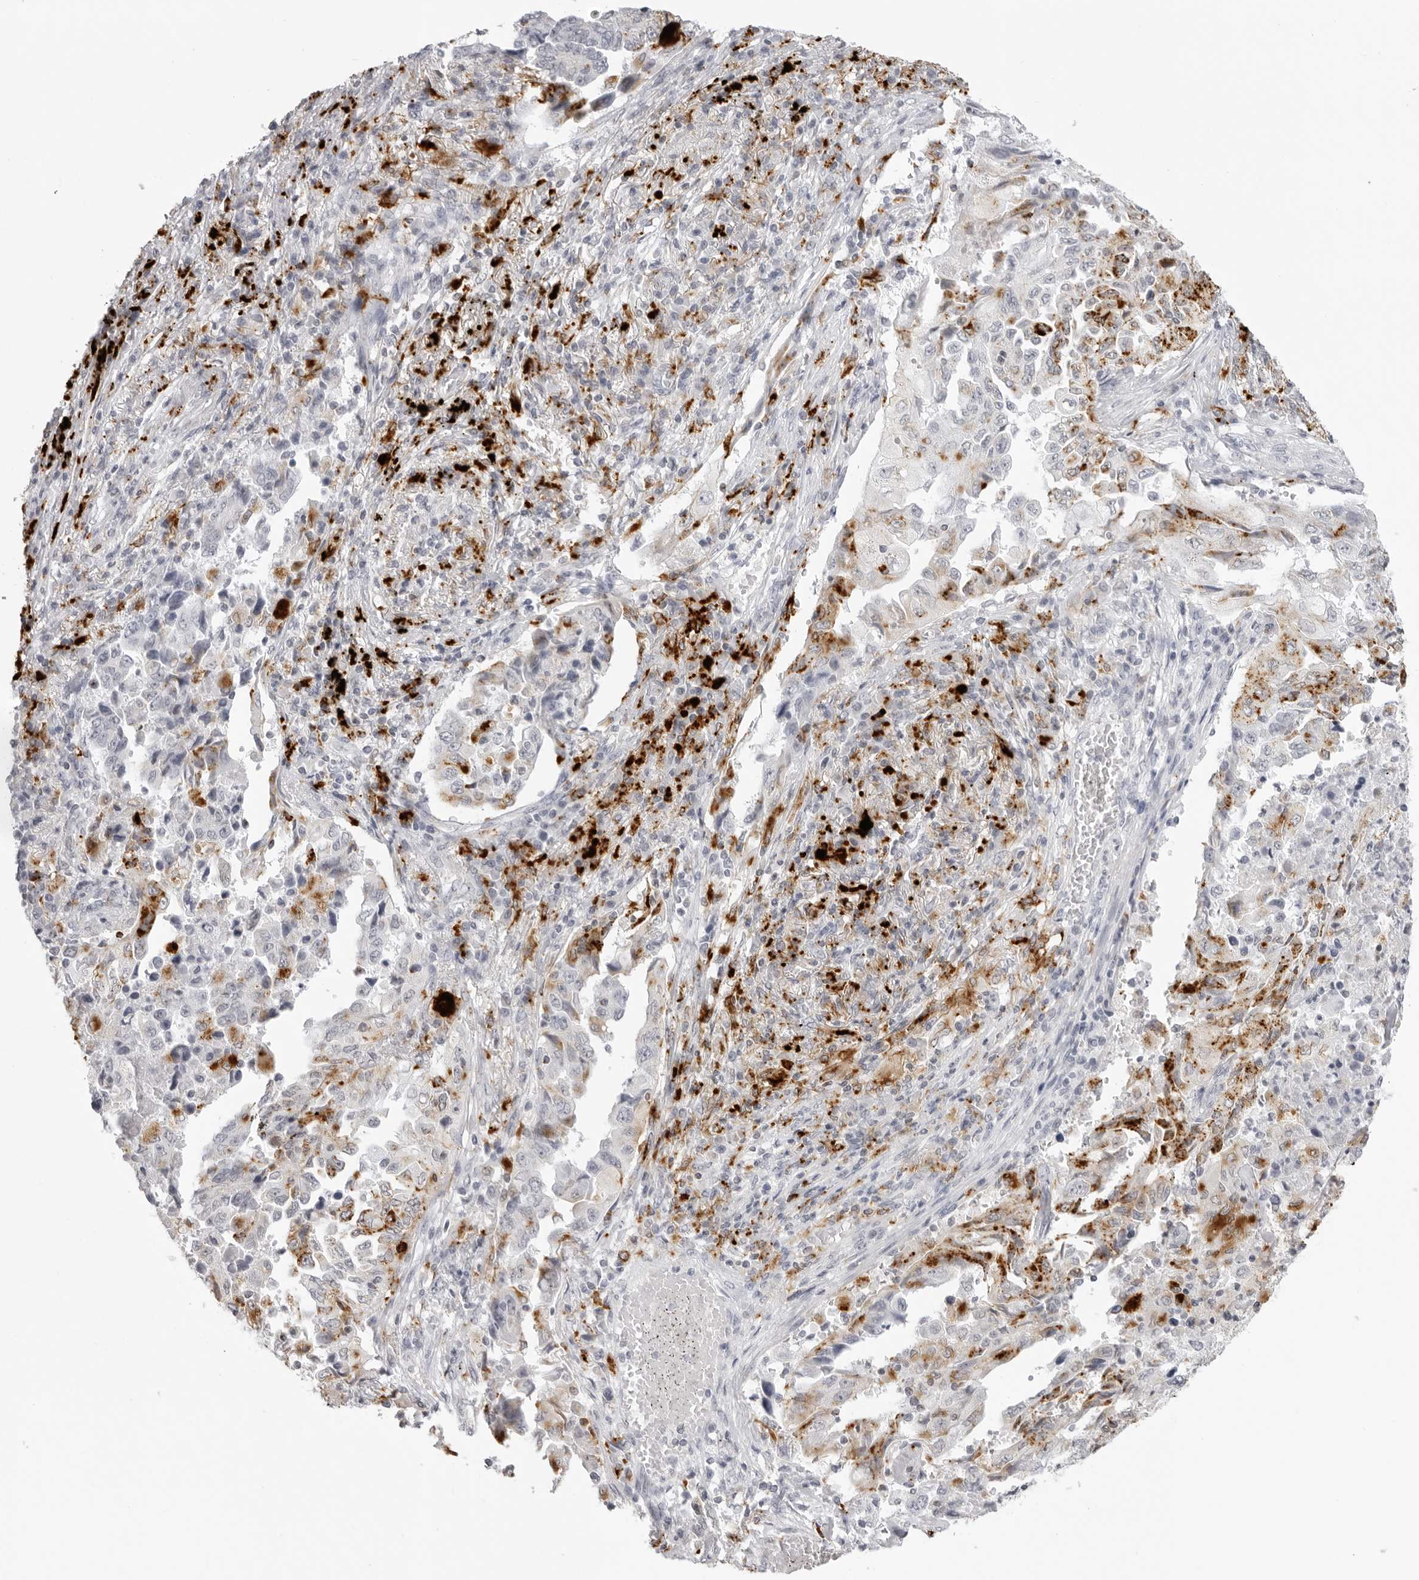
{"staining": {"intensity": "moderate", "quantity": "25%-75%", "location": "cytoplasmic/membranous"}, "tissue": "lung cancer", "cell_type": "Tumor cells", "image_type": "cancer", "snomed": [{"axis": "morphology", "description": "Adenocarcinoma, NOS"}, {"axis": "topography", "description": "Lung"}], "caption": "Immunohistochemical staining of human lung cancer (adenocarcinoma) demonstrates medium levels of moderate cytoplasmic/membranous protein expression in about 25%-75% of tumor cells. (IHC, brightfield microscopy, high magnification).", "gene": "IL25", "patient": {"sex": "female", "age": 51}}